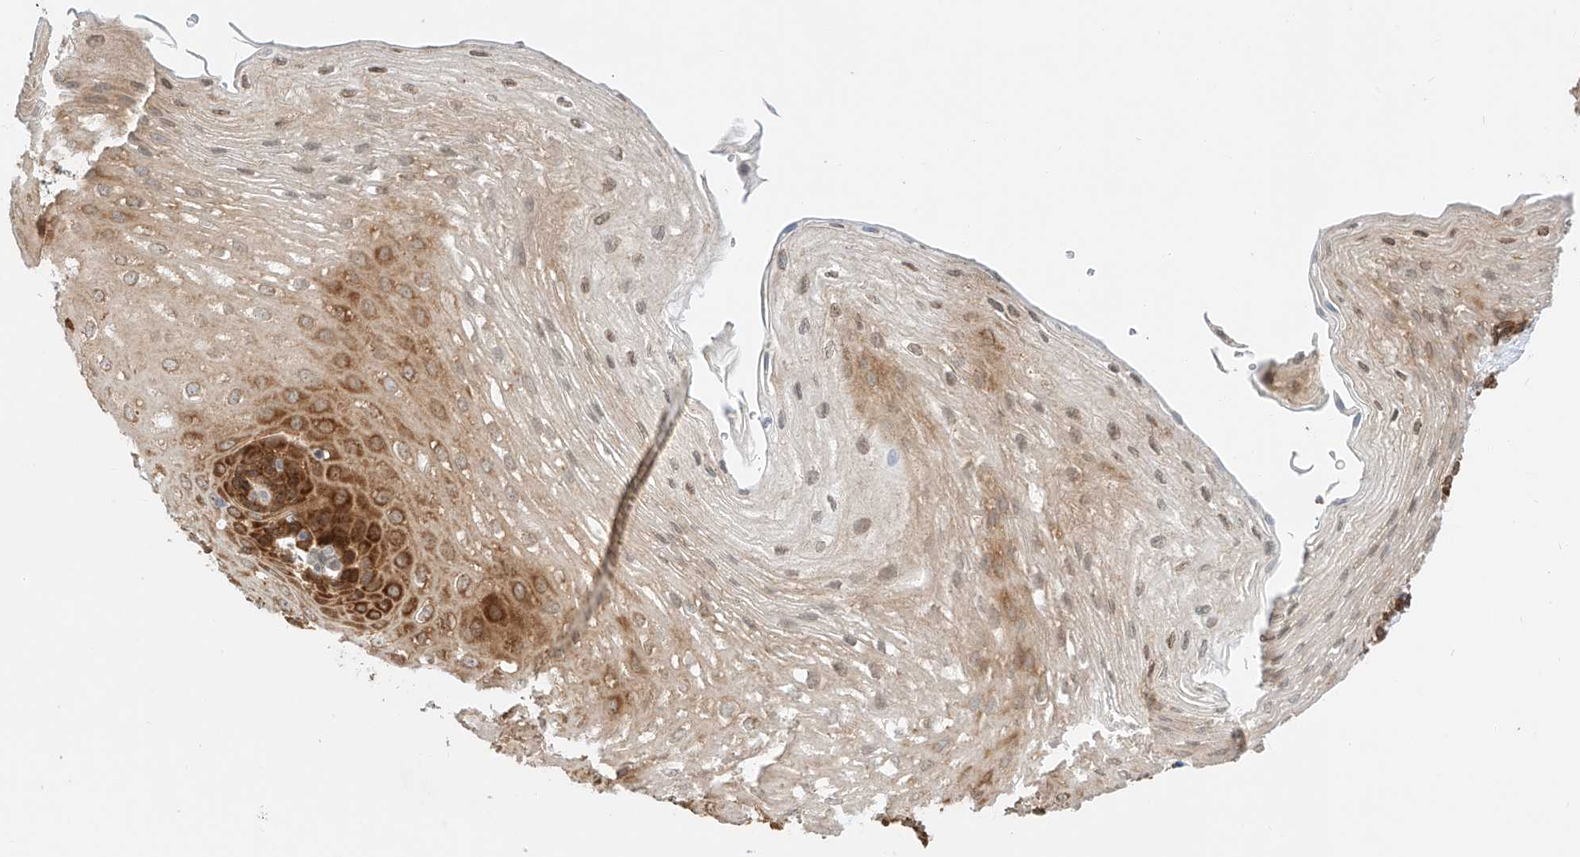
{"staining": {"intensity": "strong", "quantity": ">75%", "location": "cytoplasmic/membranous"}, "tissue": "esophagus", "cell_type": "Squamous epithelial cells", "image_type": "normal", "snomed": [{"axis": "morphology", "description": "Normal tissue, NOS"}, {"axis": "topography", "description": "Esophagus"}], "caption": "A histopathology image of human esophagus stained for a protein demonstrates strong cytoplasmic/membranous brown staining in squamous epithelial cells. (Stains: DAB (3,3'-diaminobenzidine) in brown, nuclei in blue, Microscopy: brightfield microscopy at high magnification).", "gene": "CARMIL1", "patient": {"sex": "female", "age": 66}}